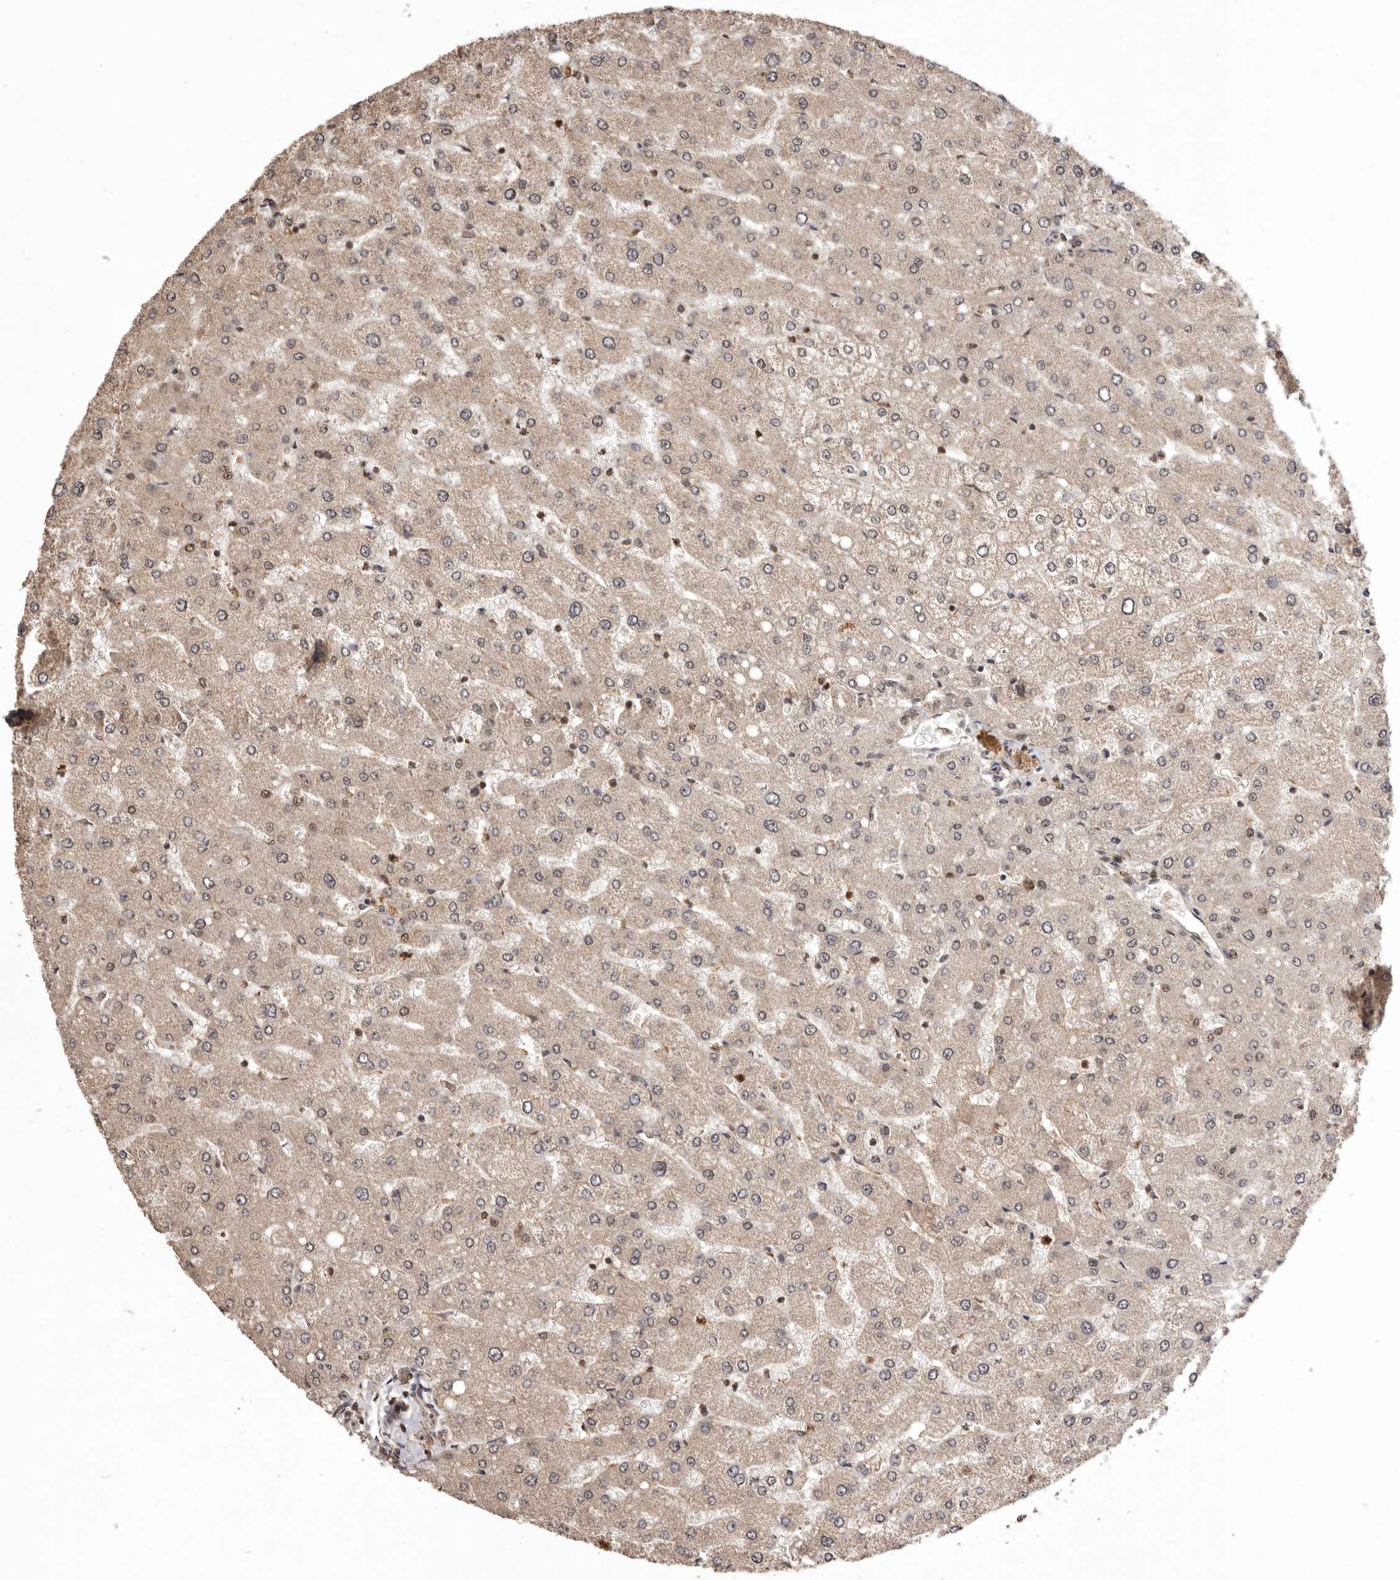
{"staining": {"intensity": "weak", "quantity": ">75%", "location": "cytoplasmic/membranous,nuclear"}, "tissue": "liver", "cell_type": "Cholangiocytes", "image_type": "normal", "snomed": [{"axis": "morphology", "description": "Normal tissue, NOS"}, {"axis": "topography", "description": "Liver"}], "caption": "Protein positivity by immunohistochemistry (IHC) shows weak cytoplasmic/membranous,nuclear positivity in about >75% of cholangiocytes in benign liver. The staining was performed using DAB to visualize the protein expression in brown, while the nuclei were stained in blue with hematoxylin (Magnification: 20x).", "gene": "NOTCH1", "patient": {"sex": "male", "age": 55}}